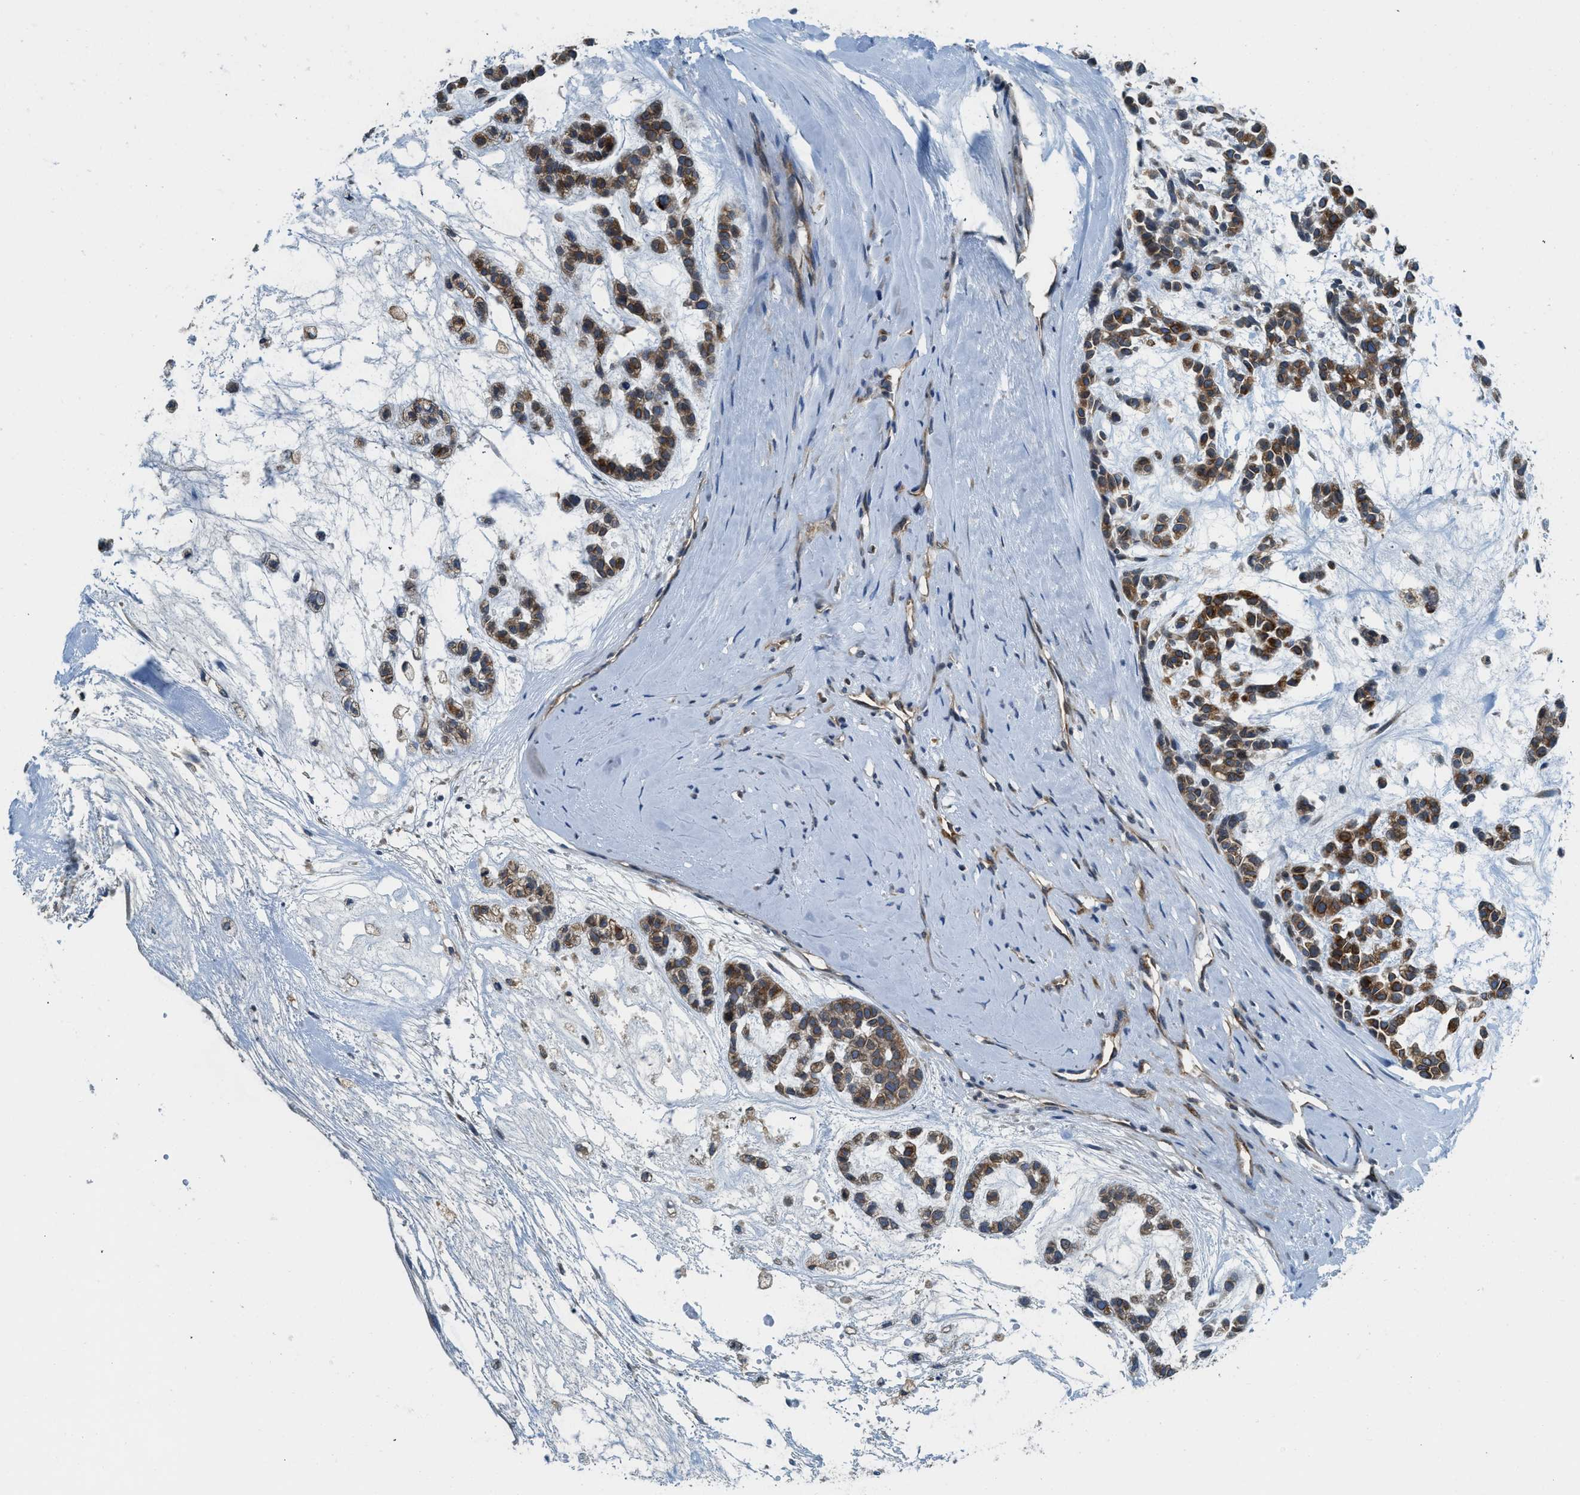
{"staining": {"intensity": "strong", "quantity": ">75%", "location": "cytoplasmic/membranous"}, "tissue": "head and neck cancer", "cell_type": "Tumor cells", "image_type": "cancer", "snomed": [{"axis": "morphology", "description": "Adenocarcinoma, NOS"}, {"axis": "morphology", "description": "Adenoma, NOS"}, {"axis": "topography", "description": "Head-Neck"}], "caption": "Head and neck cancer stained with a brown dye reveals strong cytoplasmic/membranous positive positivity in about >75% of tumor cells.", "gene": "BCAP31", "patient": {"sex": "female", "age": 55}}